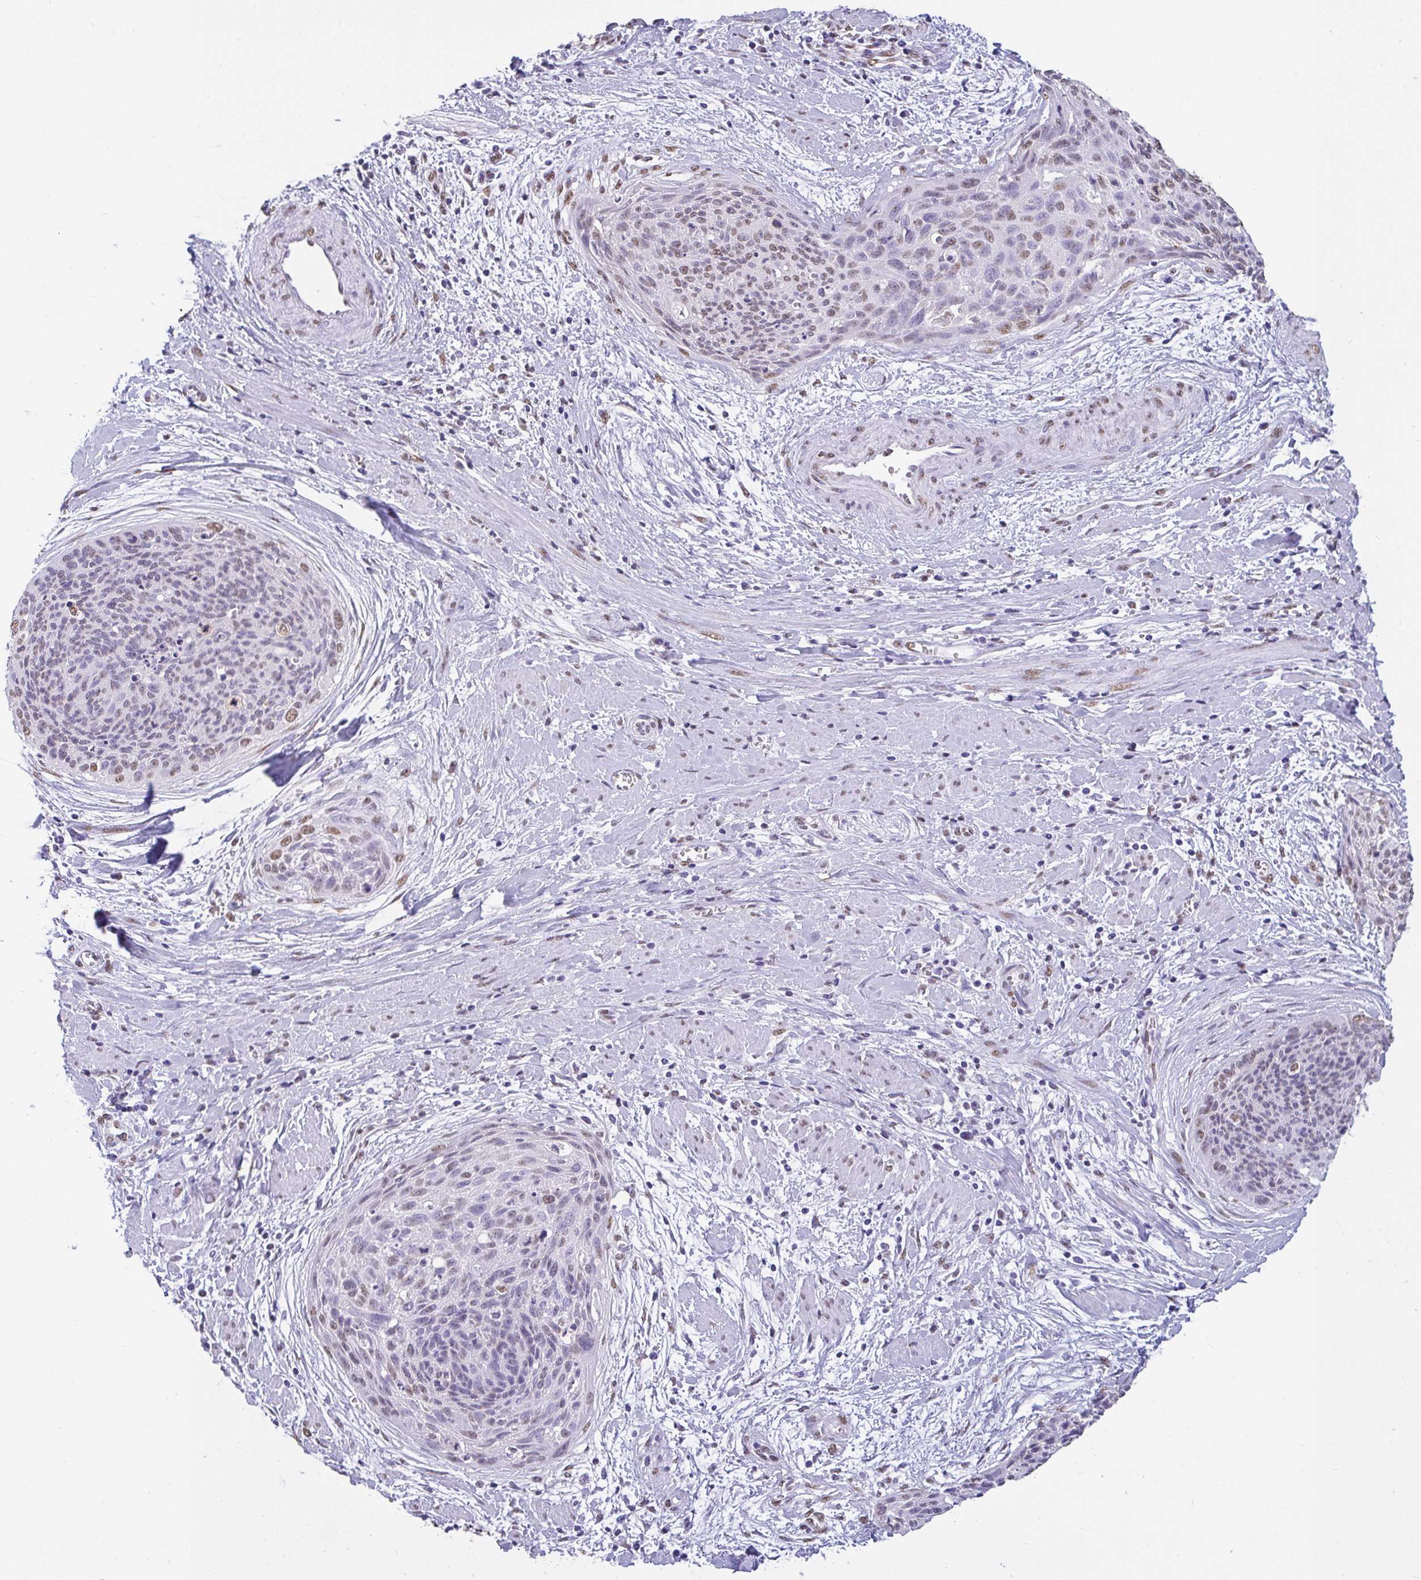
{"staining": {"intensity": "weak", "quantity": "<25%", "location": "nuclear"}, "tissue": "cervical cancer", "cell_type": "Tumor cells", "image_type": "cancer", "snomed": [{"axis": "morphology", "description": "Squamous cell carcinoma, NOS"}, {"axis": "topography", "description": "Cervix"}], "caption": "Tumor cells show no significant protein expression in cervical cancer.", "gene": "SEMA6B", "patient": {"sex": "female", "age": 55}}